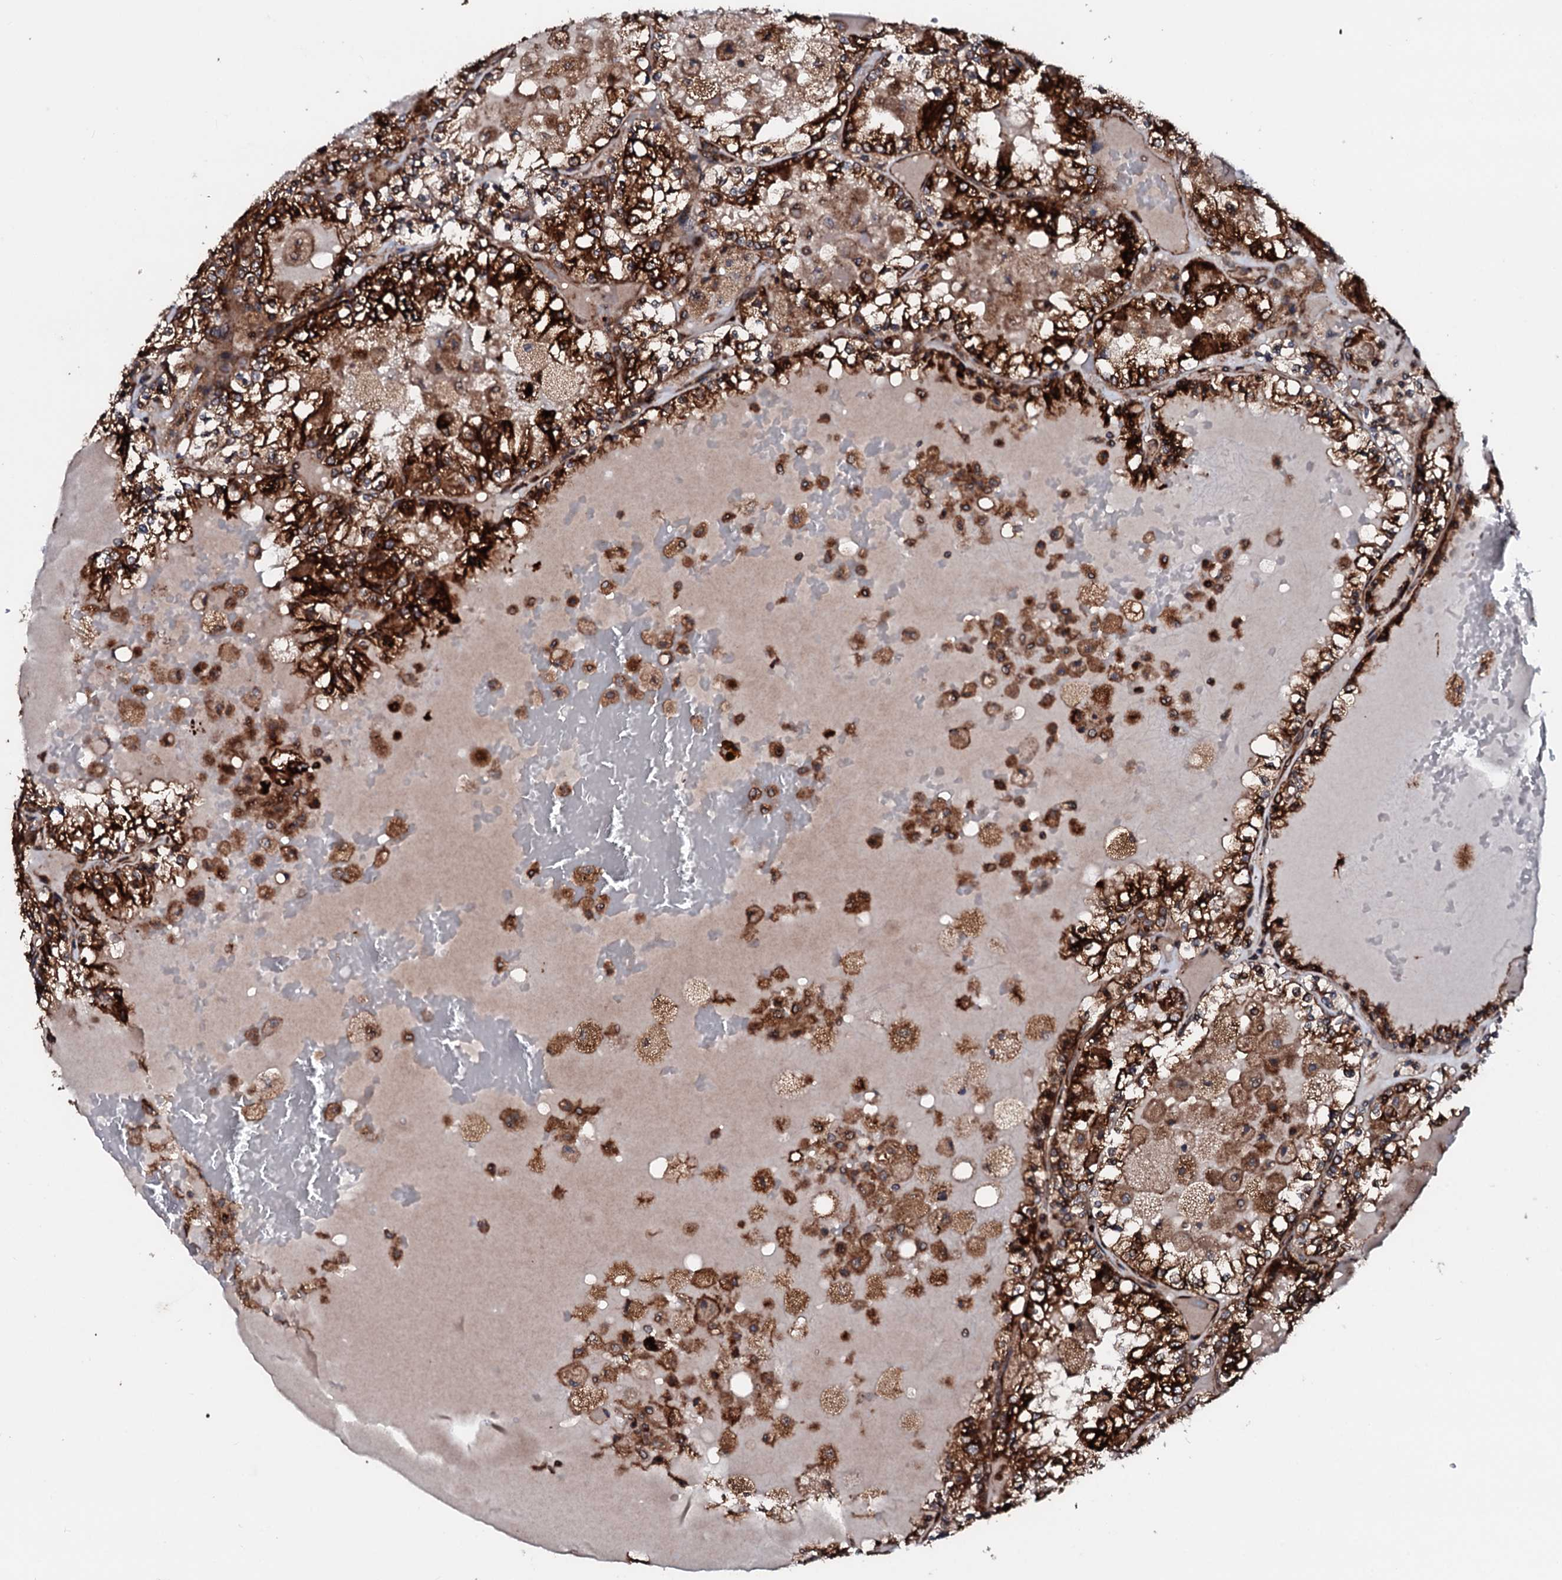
{"staining": {"intensity": "strong", "quantity": ">75%", "location": "cytoplasmic/membranous"}, "tissue": "renal cancer", "cell_type": "Tumor cells", "image_type": "cancer", "snomed": [{"axis": "morphology", "description": "Adenocarcinoma, NOS"}, {"axis": "topography", "description": "Kidney"}], "caption": "A high amount of strong cytoplasmic/membranous positivity is appreciated in about >75% of tumor cells in renal cancer (adenocarcinoma) tissue. (DAB = brown stain, brightfield microscopy at high magnification).", "gene": "SDHAF2", "patient": {"sex": "female", "age": 56}}